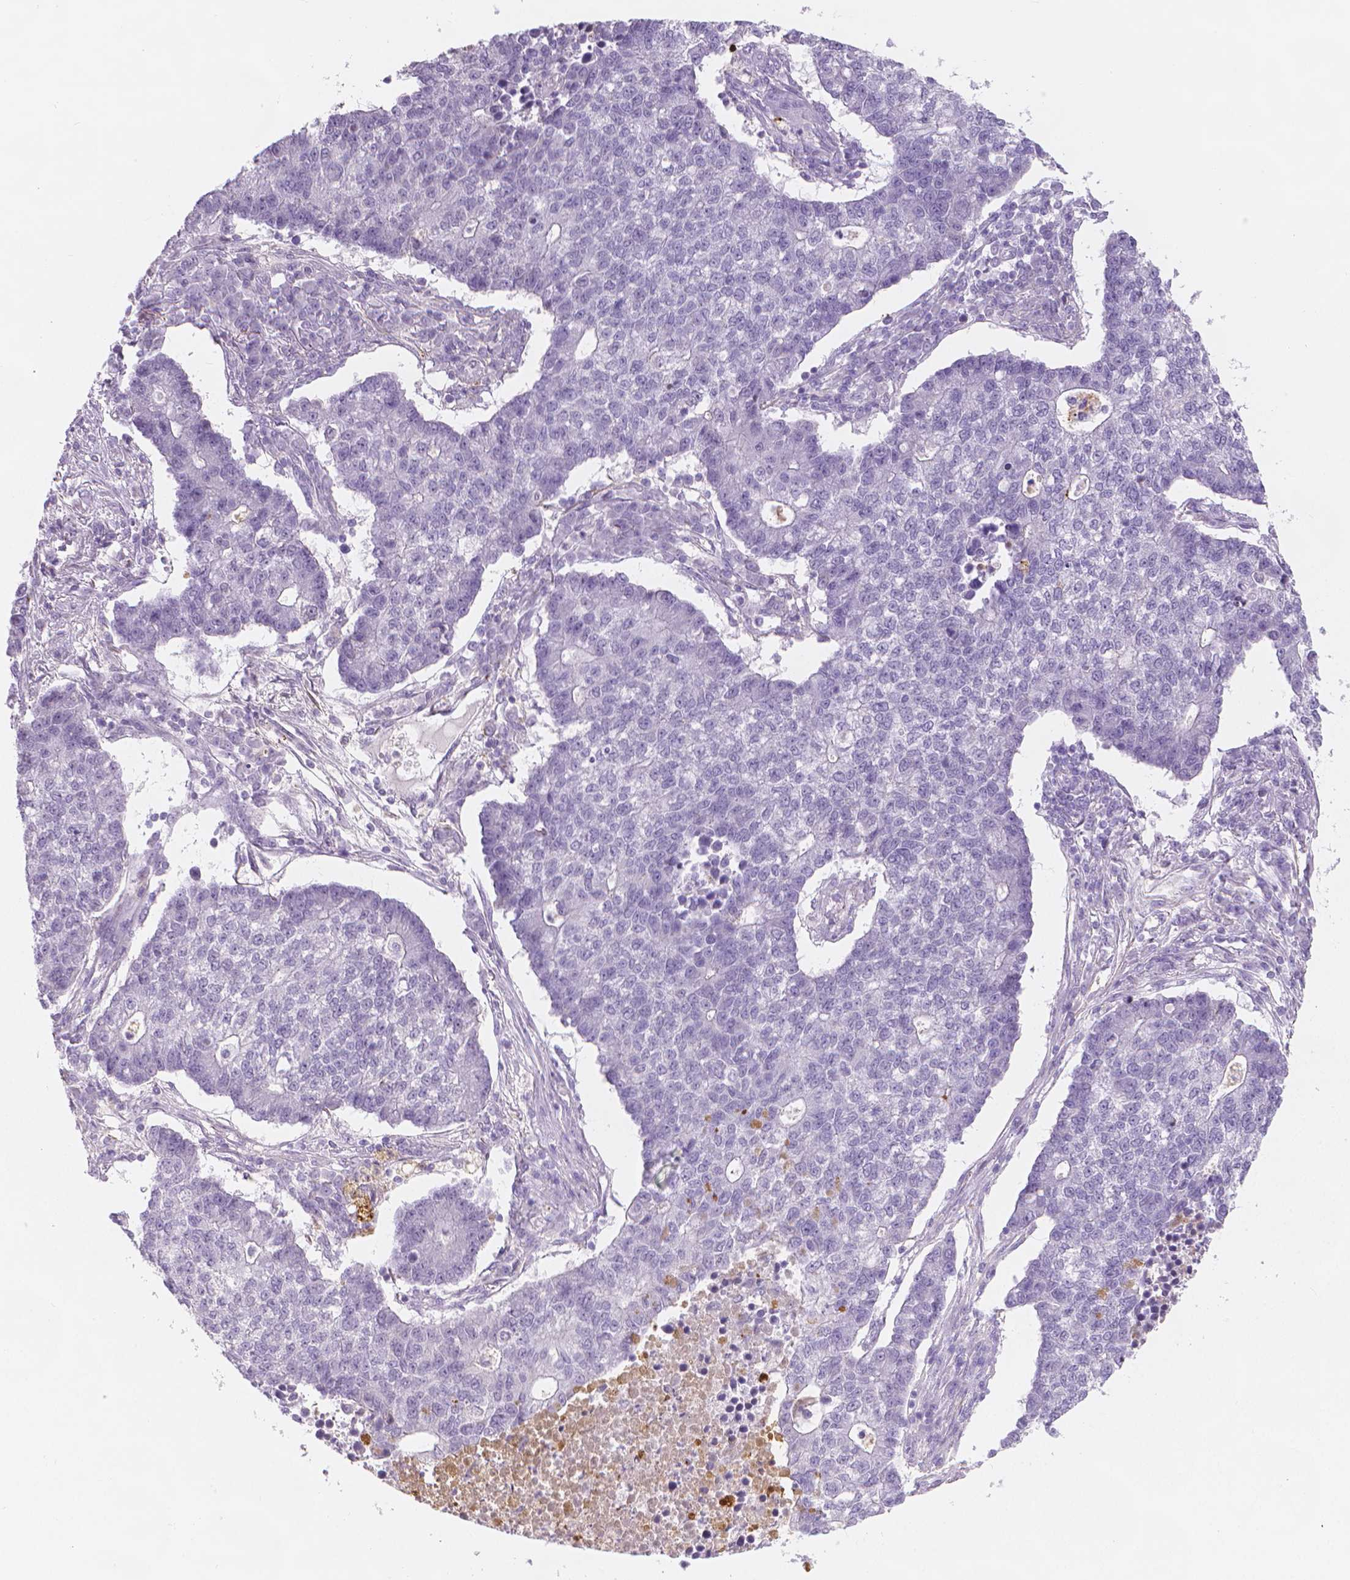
{"staining": {"intensity": "negative", "quantity": "none", "location": "none"}, "tissue": "lung cancer", "cell_type": "Tumor cells", "image_type": "cancer", "snomed": [{"axis": "morphology", "description": "Adenocarcinoma, NOS"}, {"axis": "topography", "description": "Lung"}], "caption": "There is no significant positivity in tumor cells of lung cancer.", "gene": "APOA4", "patient": {"sex": "male", "age": 57}}